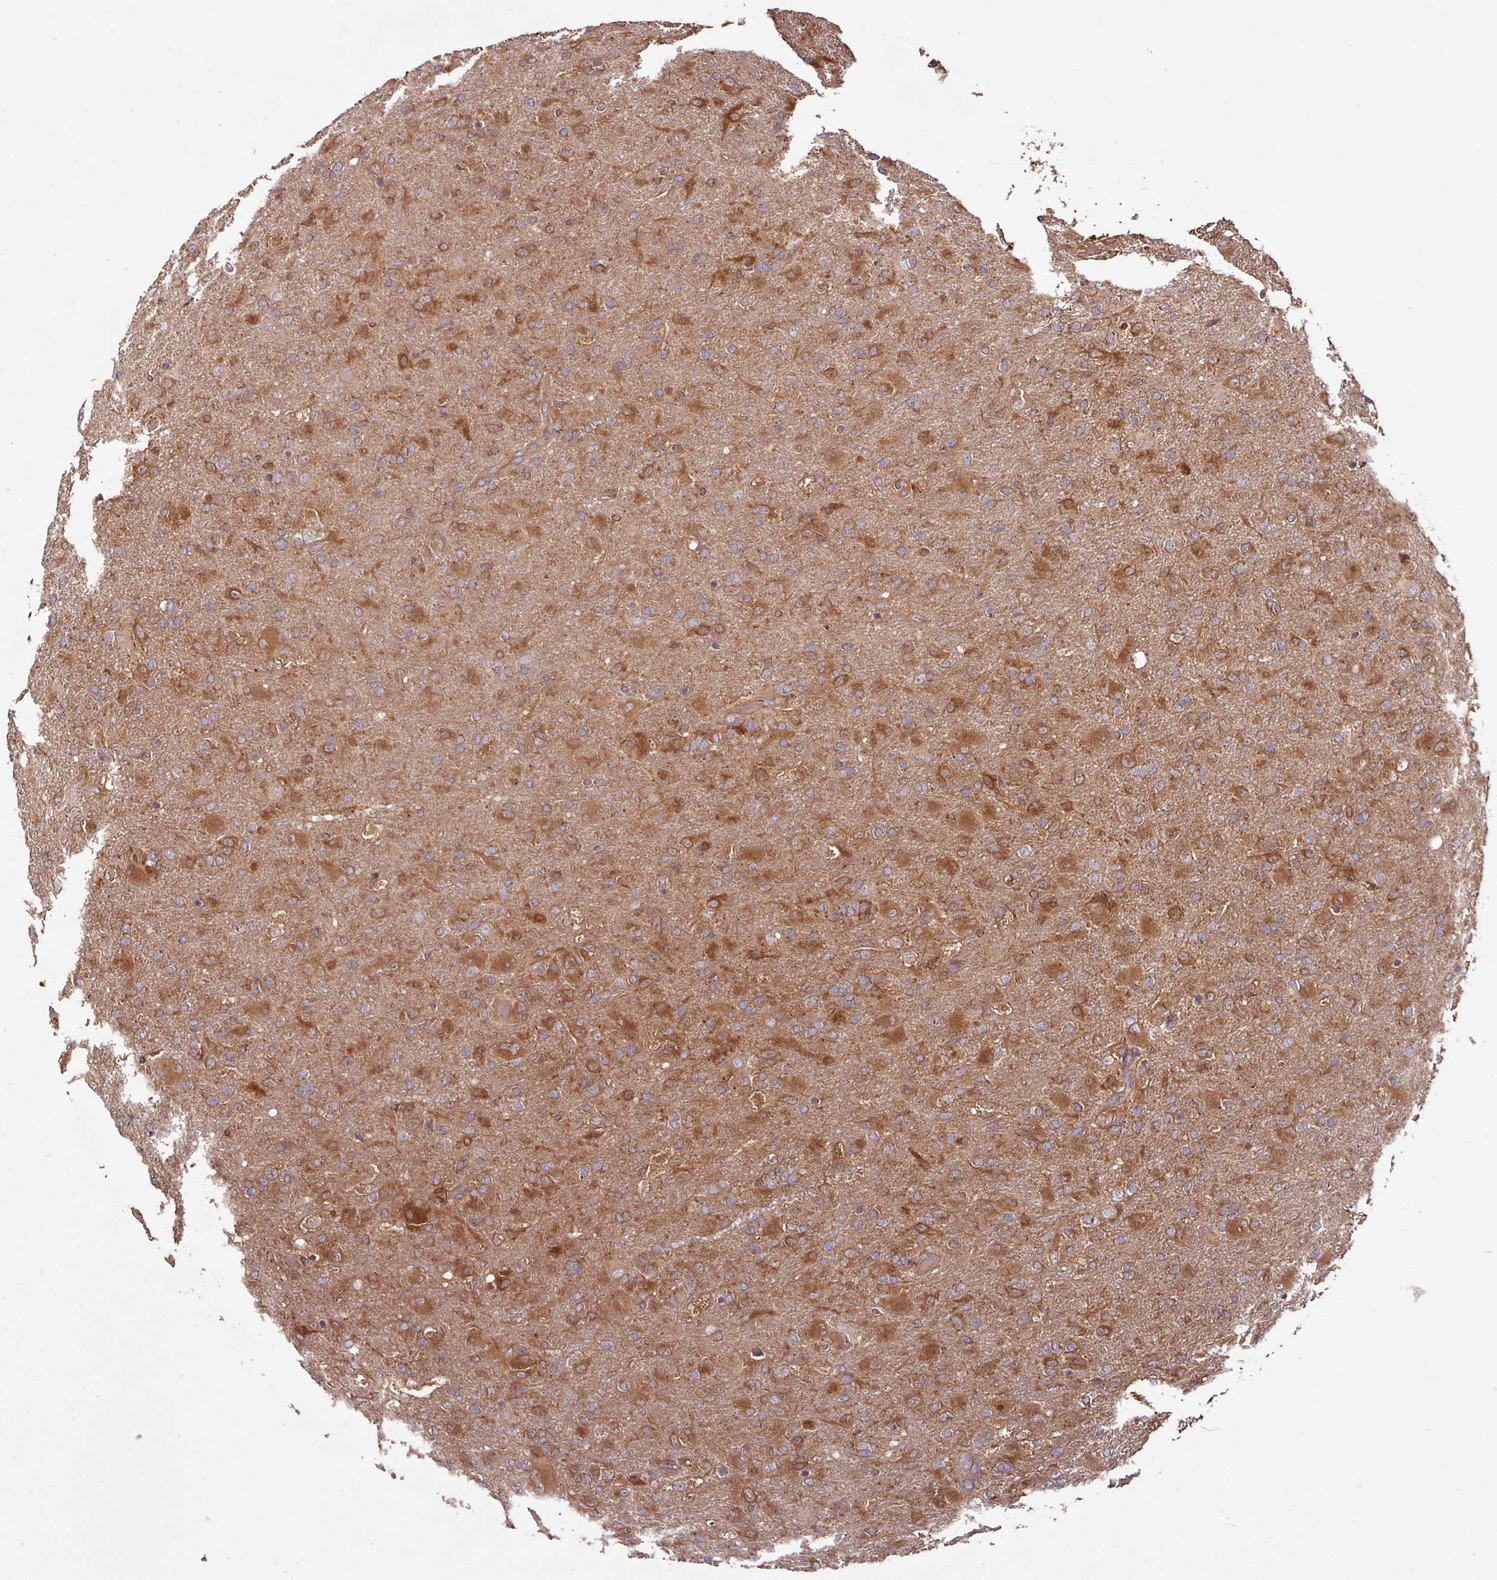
{"staining": {"intensity": "moderate", "quantity": ">75%", "location": "cytoplasmic/membranous"}, "tissue": "glioma", "cell_type": "Tumor cells", "image_type": "cancer", "snomed": [{"axis": "morphology", "description": "Glioma, malignant, Low grade"}, {"axis": "topography", "description": "Brain"}], "caption": "Glioma tissue shows moderate cytoplasmic/membranous positivity in approximately >75% of tumor cells, visualized by immunohistochemistry.", "gene": "GNPDA1", "patient": {"sex": "male", "age": 65}}